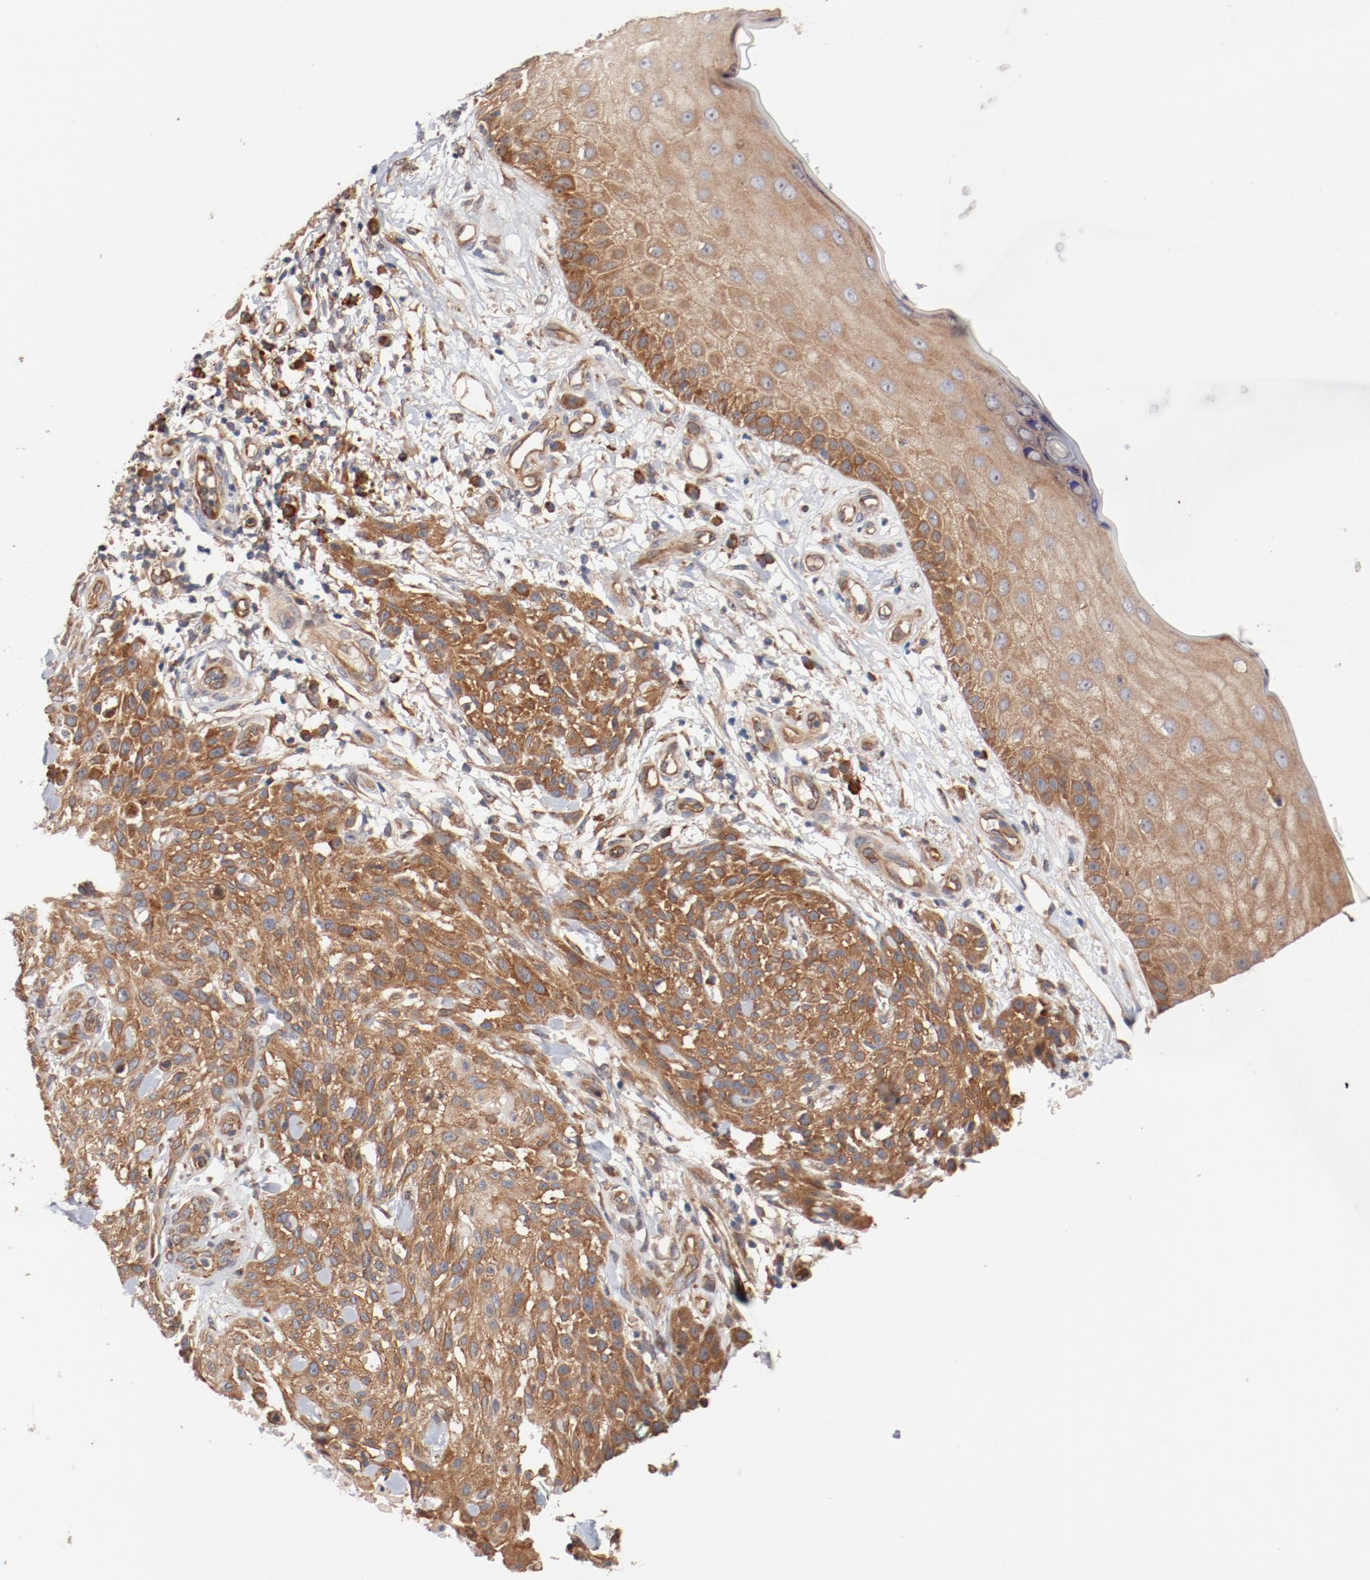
{"staining": {"intensity": "moderate", "quantity": ">75%", "location": "cytoplasmic/membranous"}, "tissue": "skin cancer", "cell_type": "Tumor cells", "image_type": "cancer", "snomed": [{"axis": "morphology", "description": "Squamous cell carcinoma, NOS"}, {"axis": "topography", "description": "Skin"}], "caption": "Skin cancer stained with a brown dye displays moderate cytoplasmic/membranous positive expression in about >75% of tumor cells.", "gene": "PITPNM2", "patient": {"sex": "female", "age": 42}}